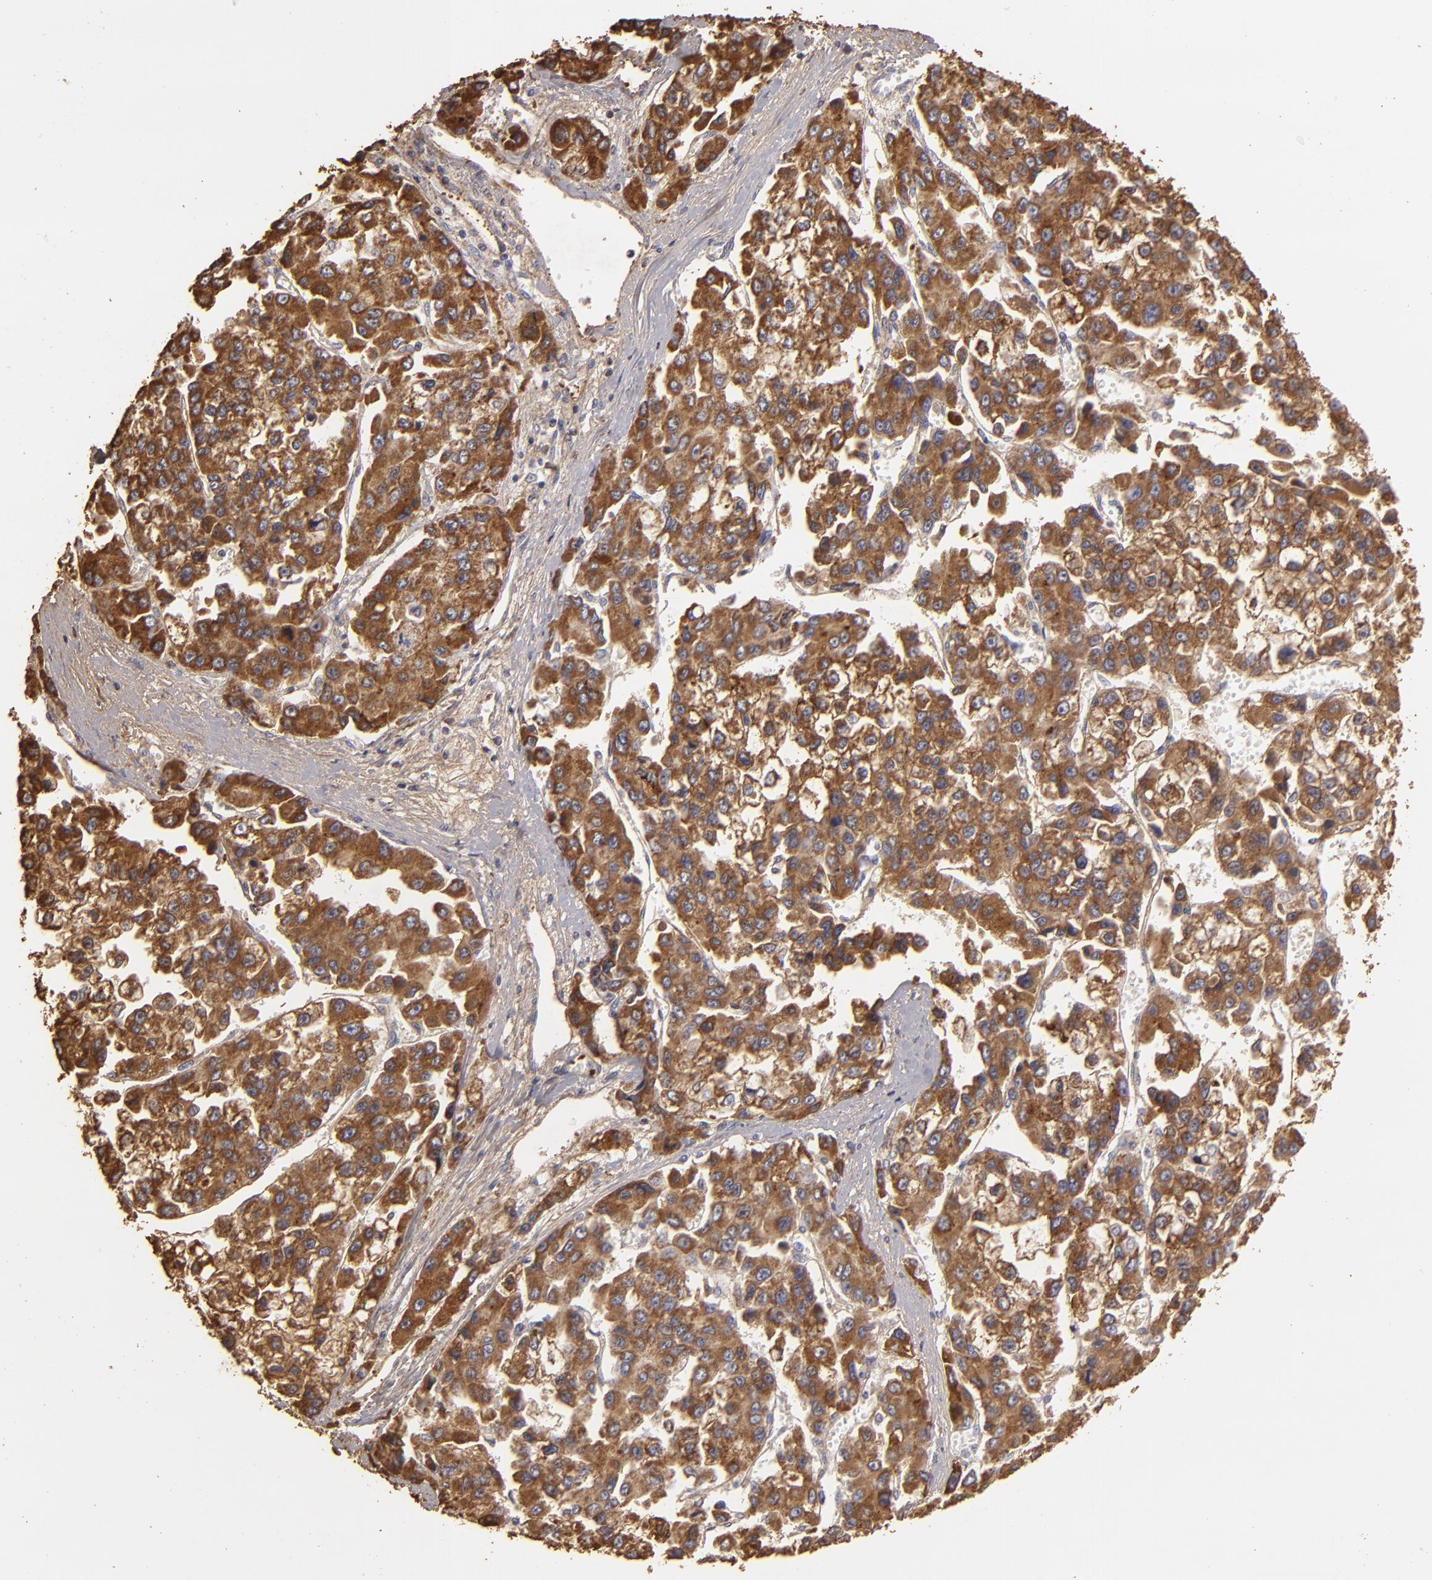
{"staining": {"intensity": "strong", "quantity": ">75%", "location": "cytoplasmic/membranous"}, "tissue": "liver cancer", "cell_type": "Tumor cells", "image_type": "cancer", "snomed": [{"axis": "morphology", "description": "Carcinoma, Hepatocellular, NOS"}, {"axis": "topography", "description": "Liver"}], "caption": "Human liver cancer (hepatocellular carcinoma) stained with a brown dye demonstrates strong cytoplasmic/membranous positive expression in about >75% of tumor cells.", "gene": "CFB", "patient": {"sex": "female", "age": 66}}